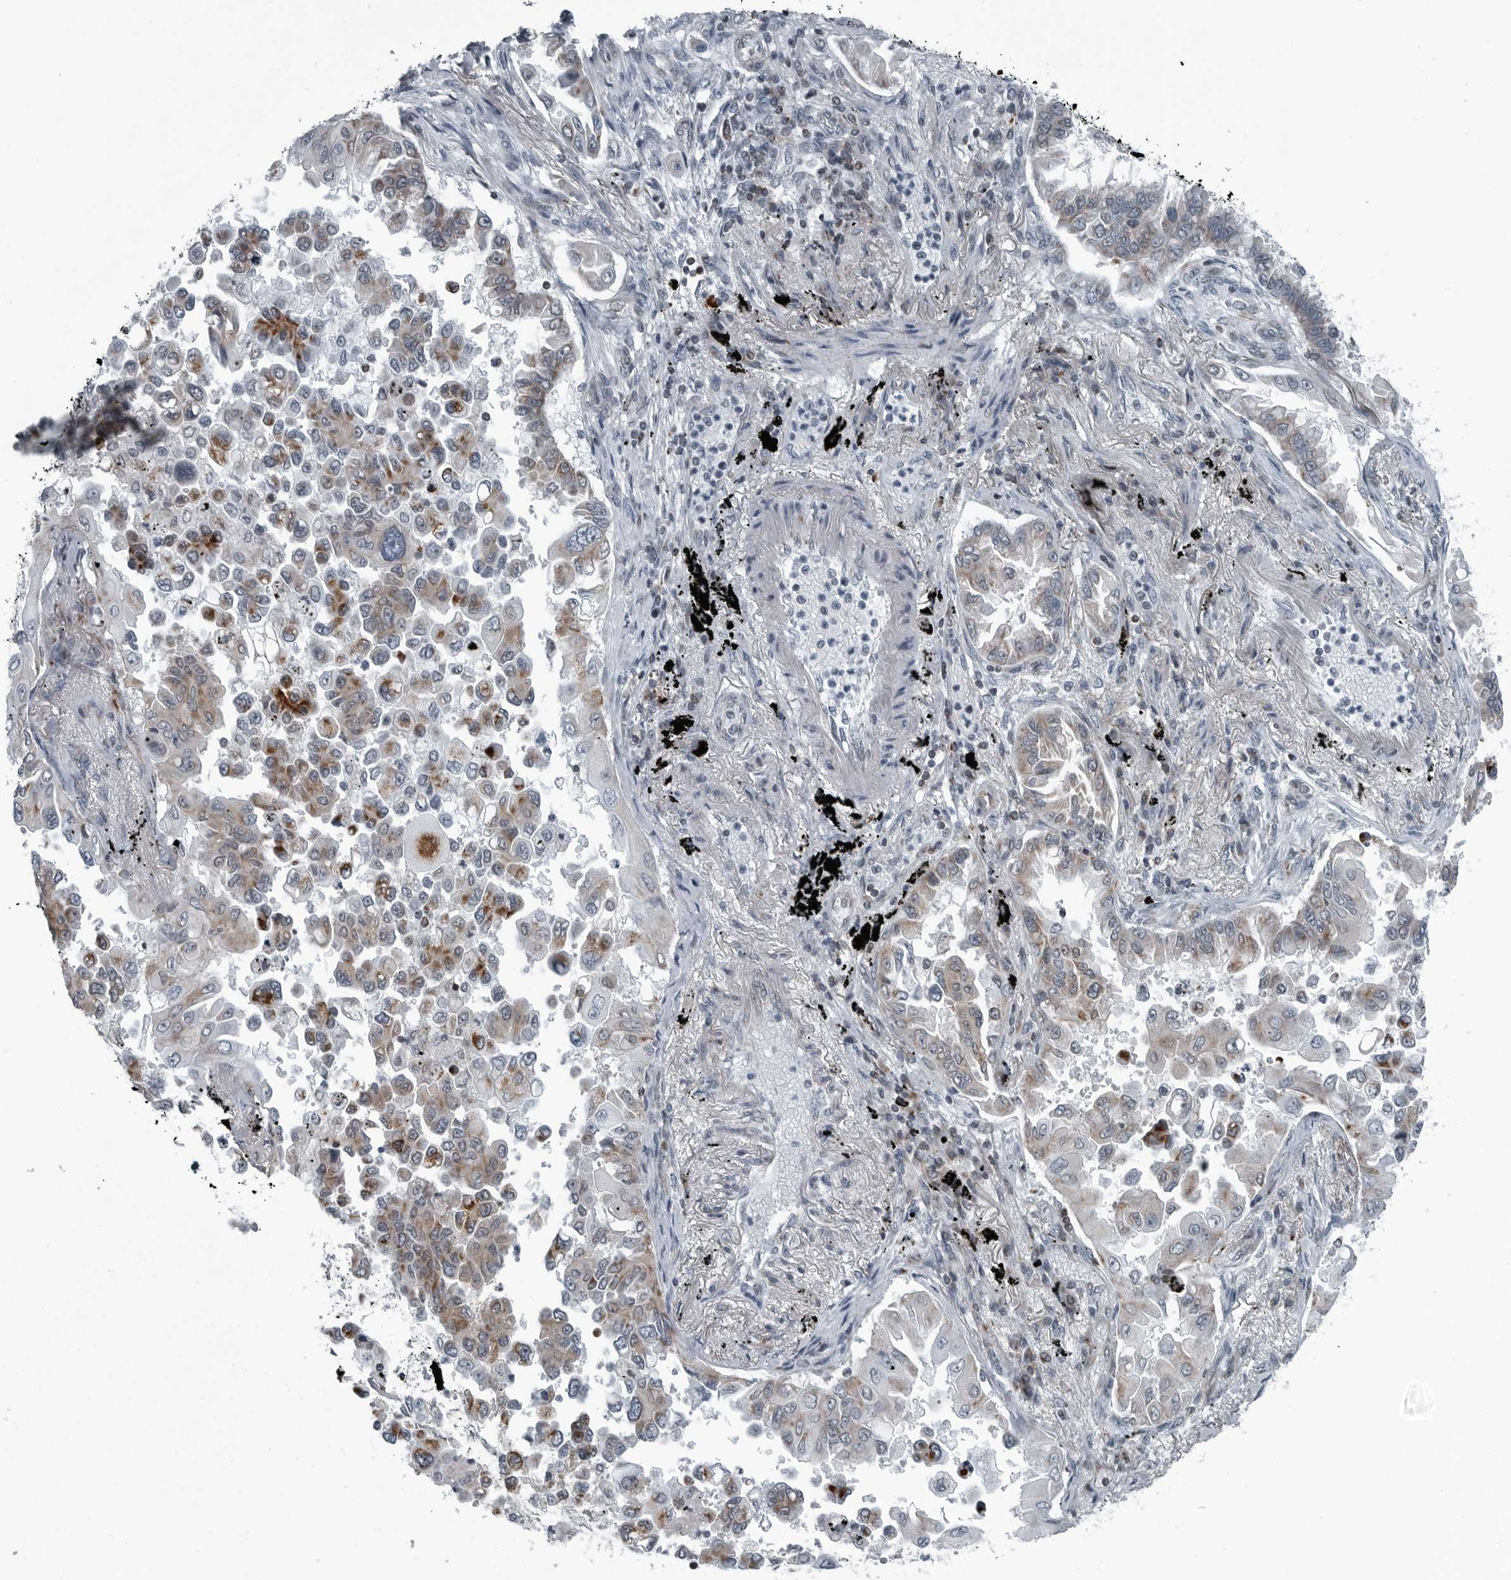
{"staining": {"intensity": "moderate", "quantity": "25%-75%", "location": "cytoplasmic/membranous"}, "tissue": "lung cancer", "cell_type": "Tumor cells", "image_type": "cancer", "snomed": [{"axis": "morphology", "description": "Adenocarcinoma, NOS"}, {"axis": "topography", "description": "Lung"}], "caption": "Tumor cells exhibit moderate cytoplasmic/membranous positivity in approximately 25%-75% of cells in adenocarcinoma (lung).", "gene": "GAK", "patient": {"sex": "female", "age": 67}}